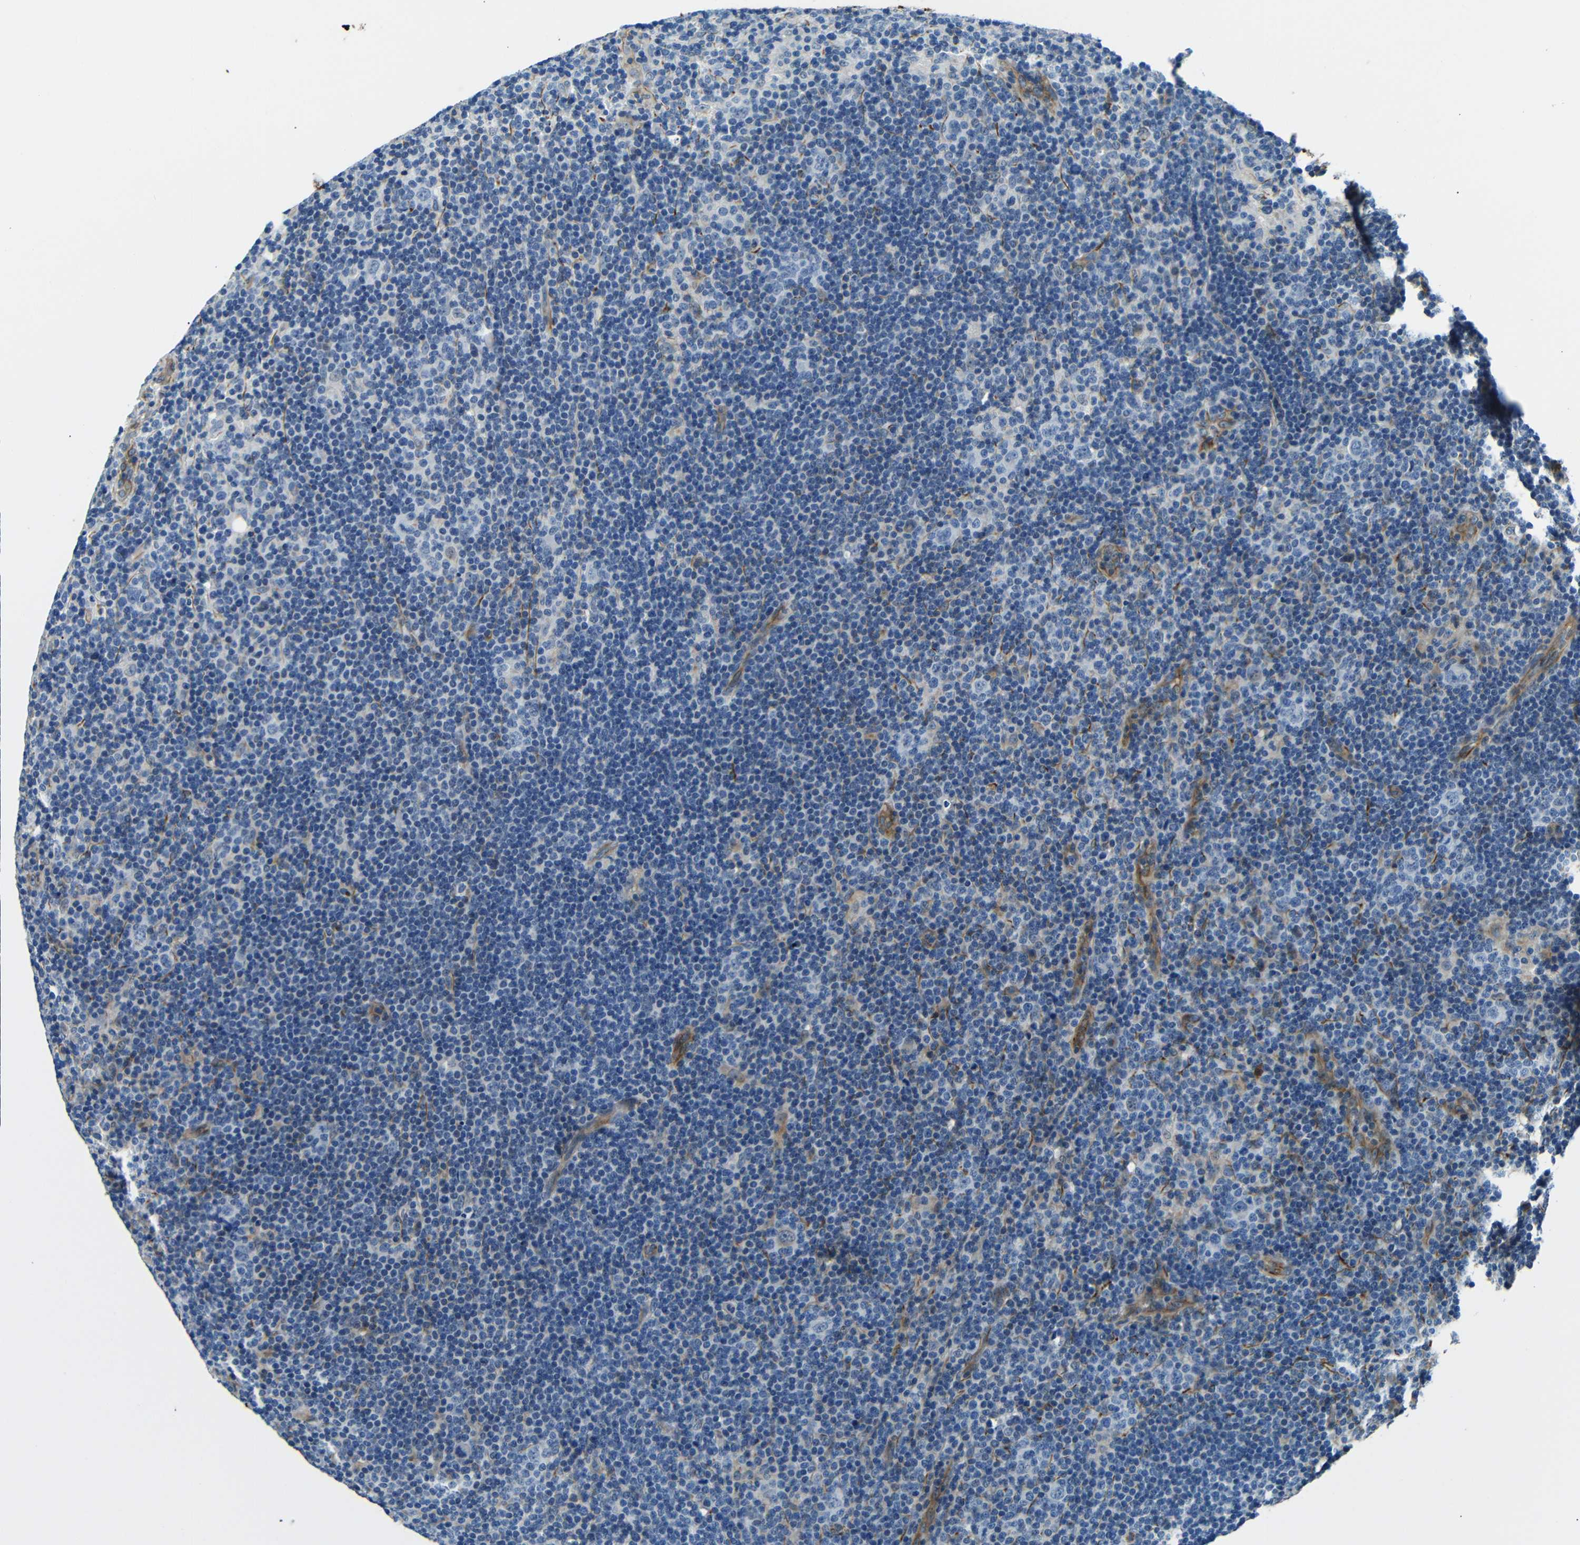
{"staining": {"intensity": "negative", "quantity": "none", "location": "none"}, "tissue": "lymphoma", "cell_type": "Tumor cells", "image_type": "cancer", "snomed": [{"axis": "morphology", "description": "Hodgkin's disease, NOS"}, {"axis": "topography", "description": "Lymph node"}], "caption": "The micrograph exhibits no staining of tumor cells in Hodgkin's disease.", "gene": "TAFA1", "patient": {"sex": "female", "age": 57}}